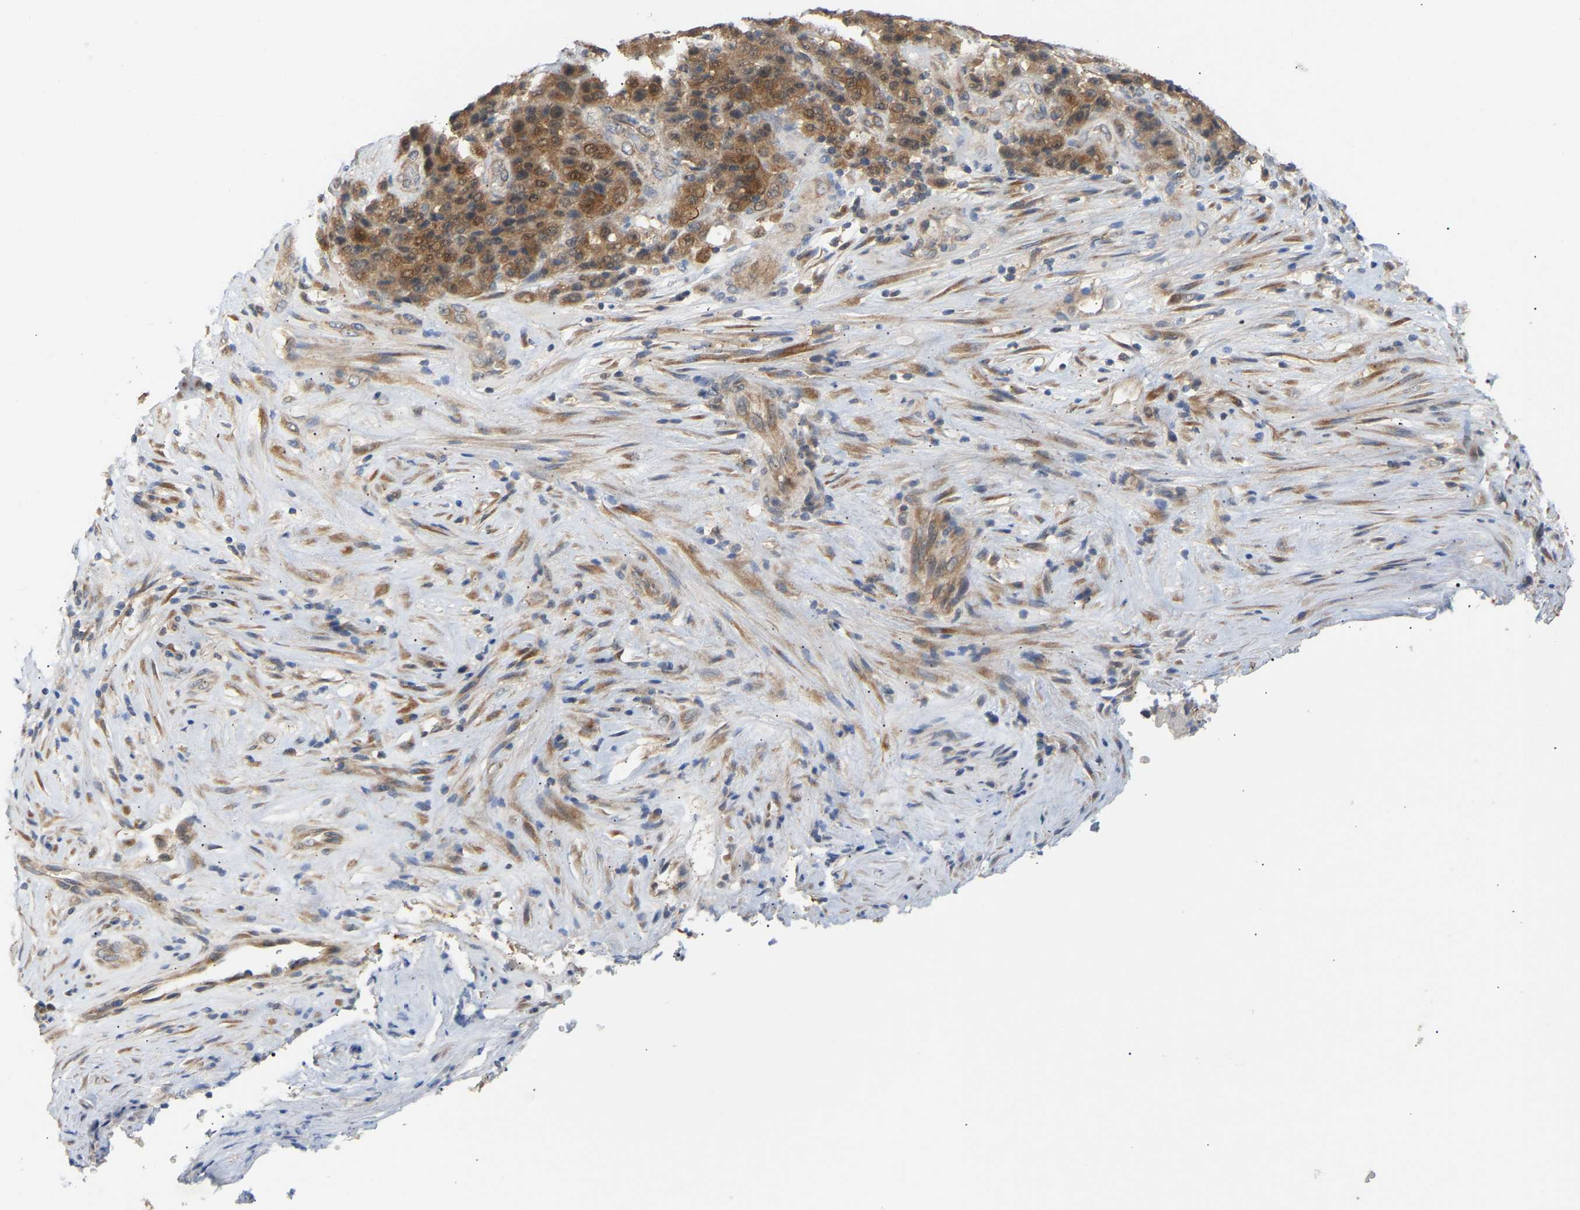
{"staining": {"intensity": "strong", "quantity": ">75%", "location": "cytoplasmic/membranous,nuclear"}, "tissue": "stomach cancer", "cell_type": "Tumor cells", "image_type": "cancer", "snomed": [{"axis": "morphology", "description": "Adenocarcinoma, NOS"}, {"axis": "topography", "description": "Stomach"}], "caption": "Immunohistochemical staining of human stomach adenocarcinoma demonstrates high levels of strong cytoplasmic/membranous and nuclear protein staining in approximately >75% of tumor cells.", "gene": "TPMT", "patient": {"sex": "female", "age": 73}}